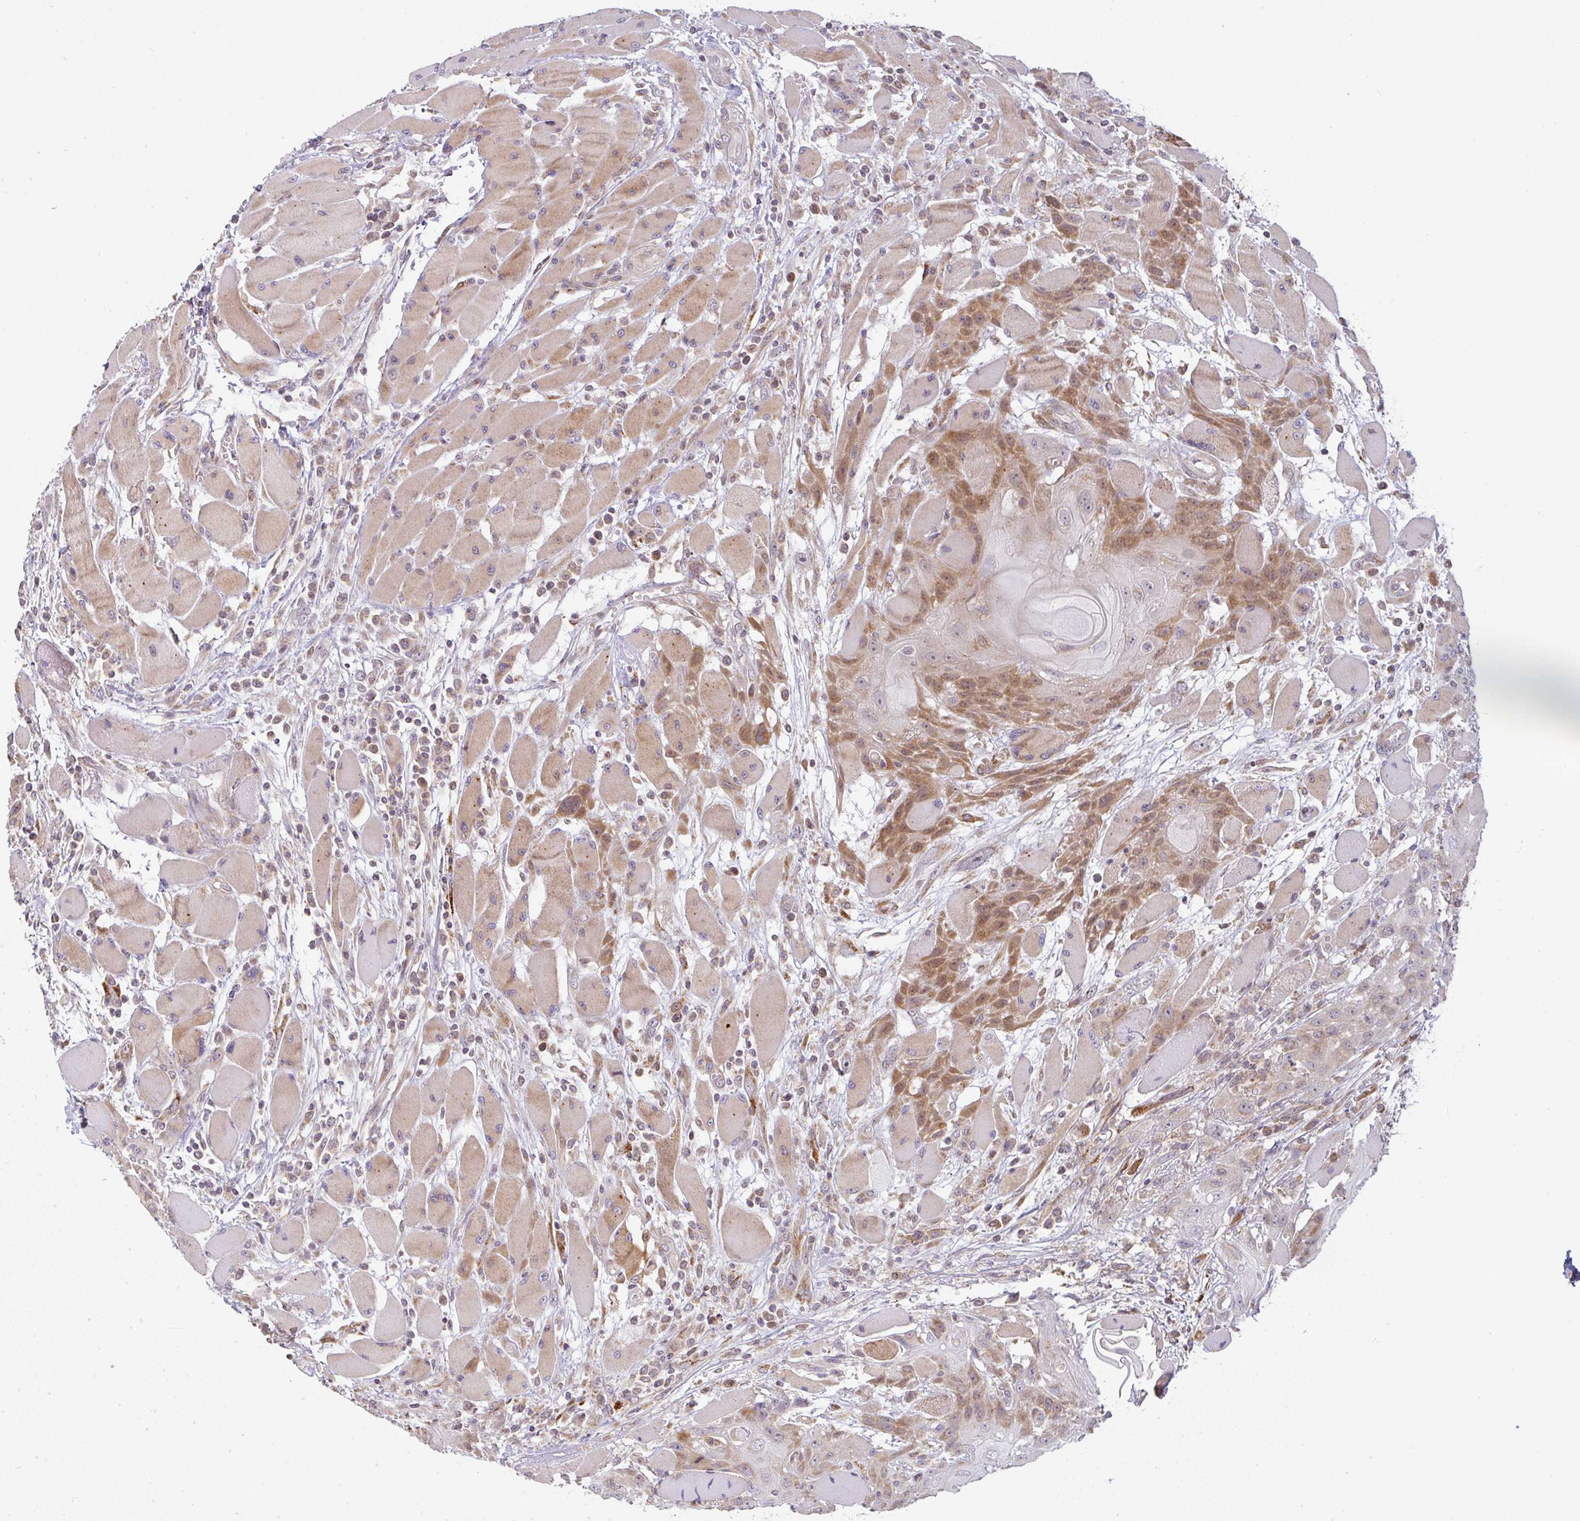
{"staining": {"intensity": "moderate", "quantity": "25%-75%", "location": "cytoplasmic/membranous,nuclear"}, "tissue": "head and neck cancer", "cell_type": "Tumor cells", "image_type": "cancer", "snomed": [{"axis": "morphology", "description": "Squamous cell carcinoma, NOS"}, {"axis": "topography", "description": "Head-Neck"}], "caption": "Moderate cytoplasmic/membranous and nuclear protein staining is seen in approximately 25%-75% of tumor cells in squamous cell carcinoma (head and neck).", "gene": "MOB1A", "patient": {"sex": "female", "age": 43}}